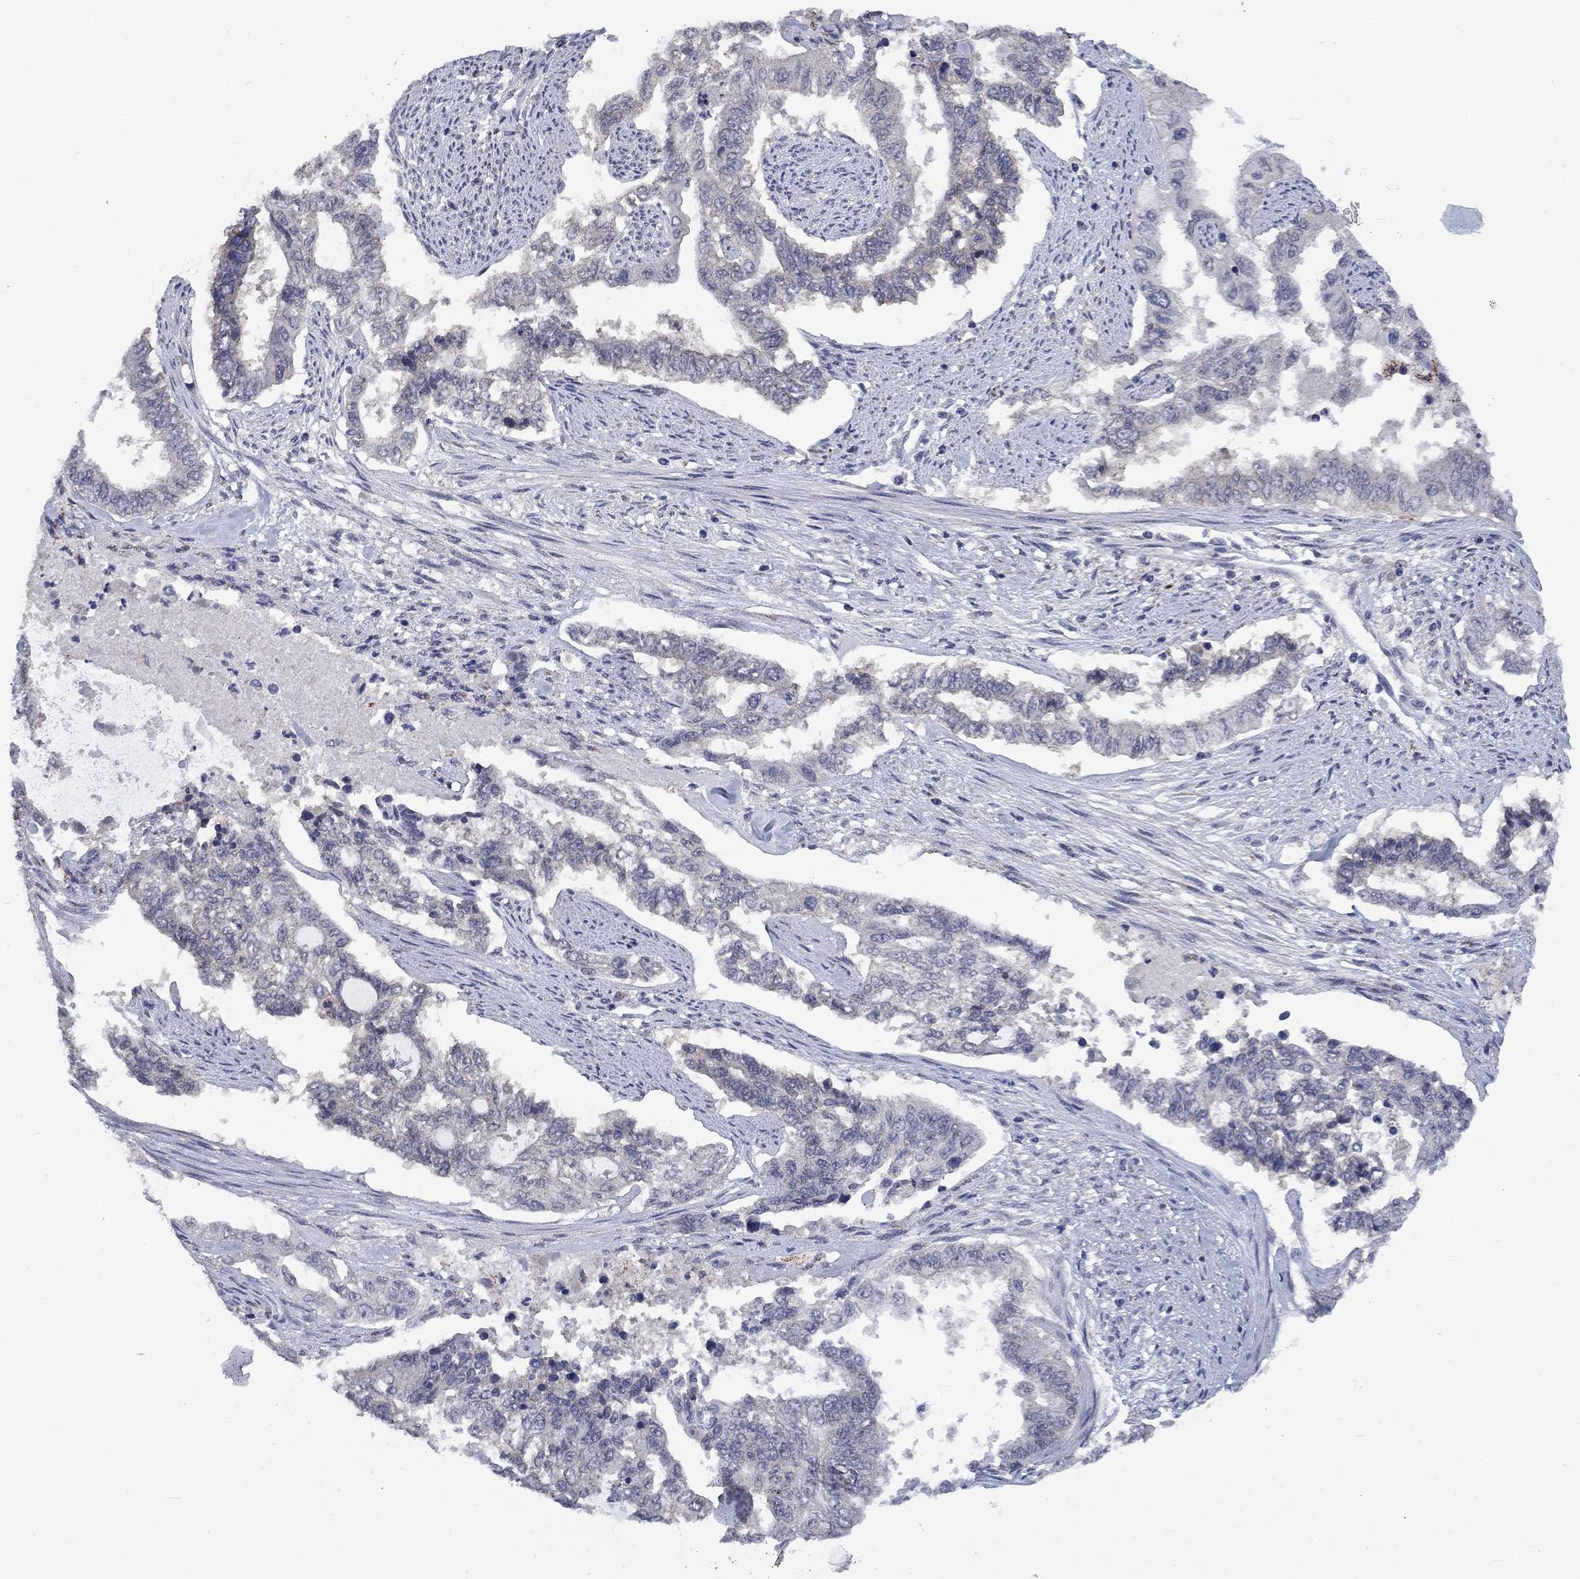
{"staining": {"intensity": "negative", "quantity": "none", "location": "none"}, "tissue": "endometrial cancer", "cell_type": "Tumor cells", "image_type": "cancer", "snomed": [{"axis": "morphology", "description": "Adenocarcinoma, NOS"}, {"axis": "topography", "description": "Uterus"}], "caption": "Endometrial cancer (adenocarcinoma) was stained to show a protein in brown. There is no significant staining in tumor cells.", "gene": "SPATA33", "patient": {"sex": "female", "age": 59}}